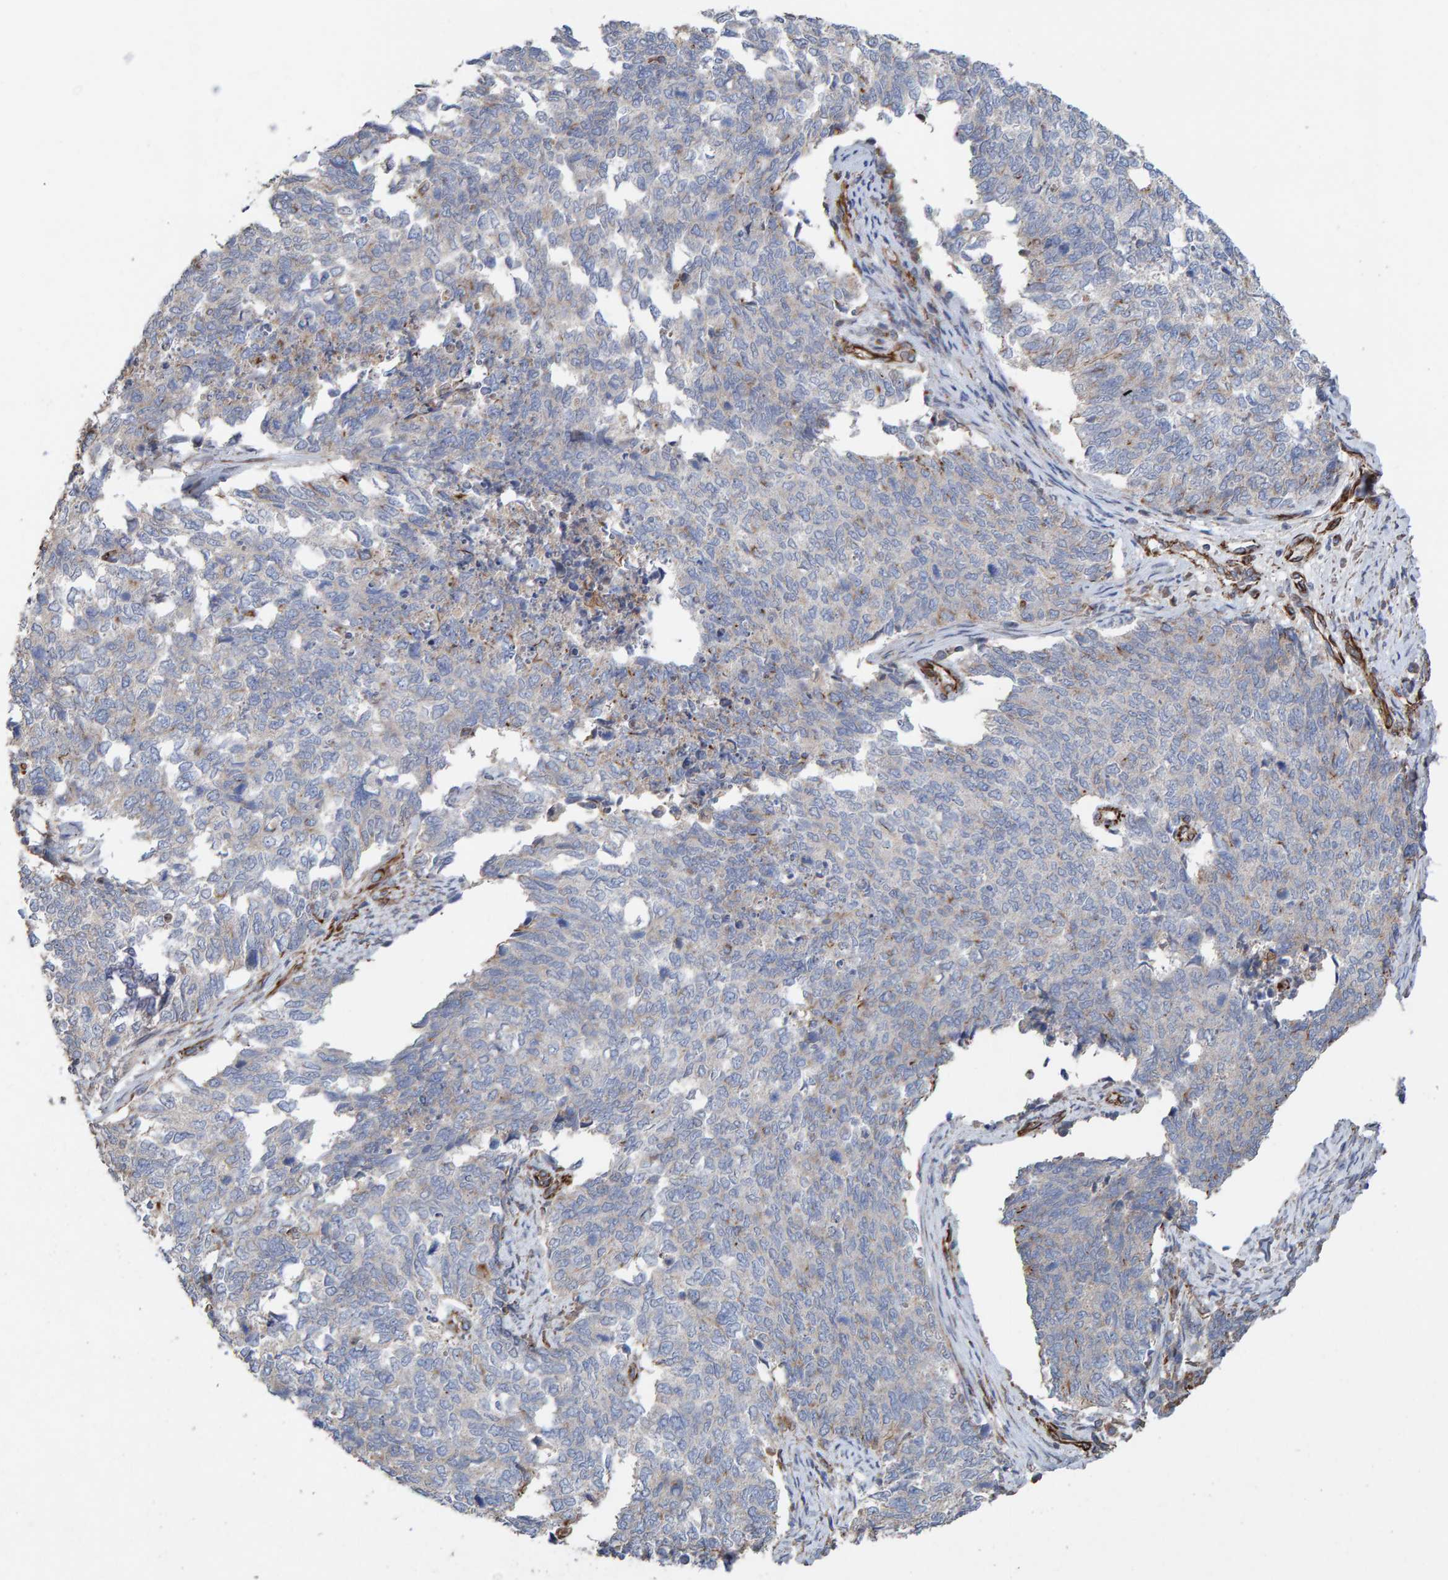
{"staining": {"intensity": "negative", "quantity": "none", "location": "none"}, "tissue": "cervical cancer", "cell_type": "Tumor cells", "image_type": "cancer", "snomed": [{"axis": "morphology", "description": "Squamous cell carcinoma, NOS"}, {"axis": "topography", "description": "Cervix"}], "caption": "A high-resolution histopathology image shows immunohistochemistry staining of squamous cell carcinoma (cervical), which demonstrates no significant positivity in tumor cells.", "gene": "ZNF347", "patient": {"sex": "female", "age": 63}}